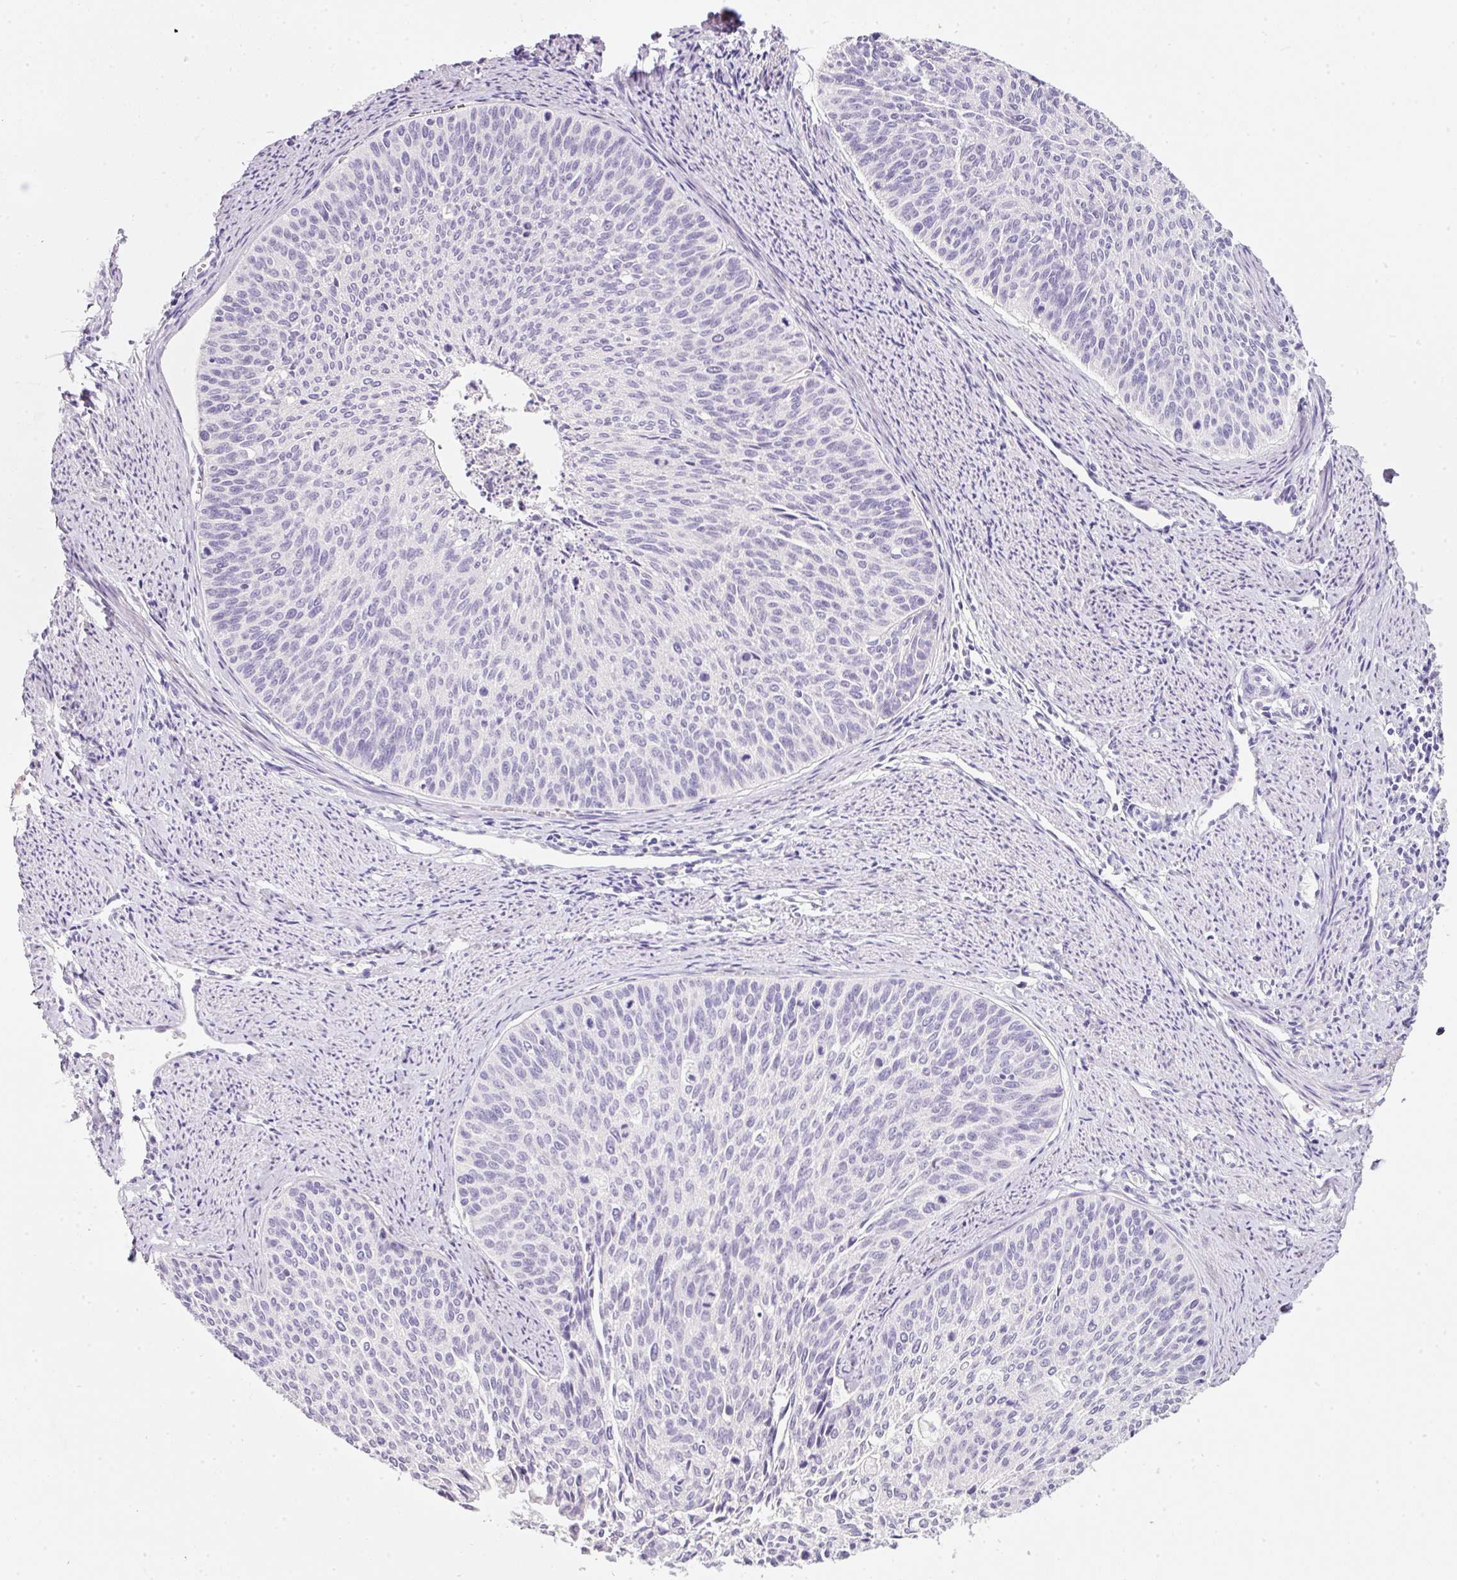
{"staining": {"intensity": "negative", "quantity": "none", "location": "none"}, "tissue": "cervical cancer", "cell_type": "Tumor cells", "image_type": "cancer", "snomed": [{"axis": "morphology", "description": "Squamous cell carcinoma, NOS"}, {"axis": "topography", "description": "Cervix"}], "caption": "Human squamous cell carcinoma (cervical) stained for a protein using immunohistochemistry demonstrates no positivity in tumor cells.", "gene": "SLC2A2", "patient": {"sex": "female", "age": 55}}